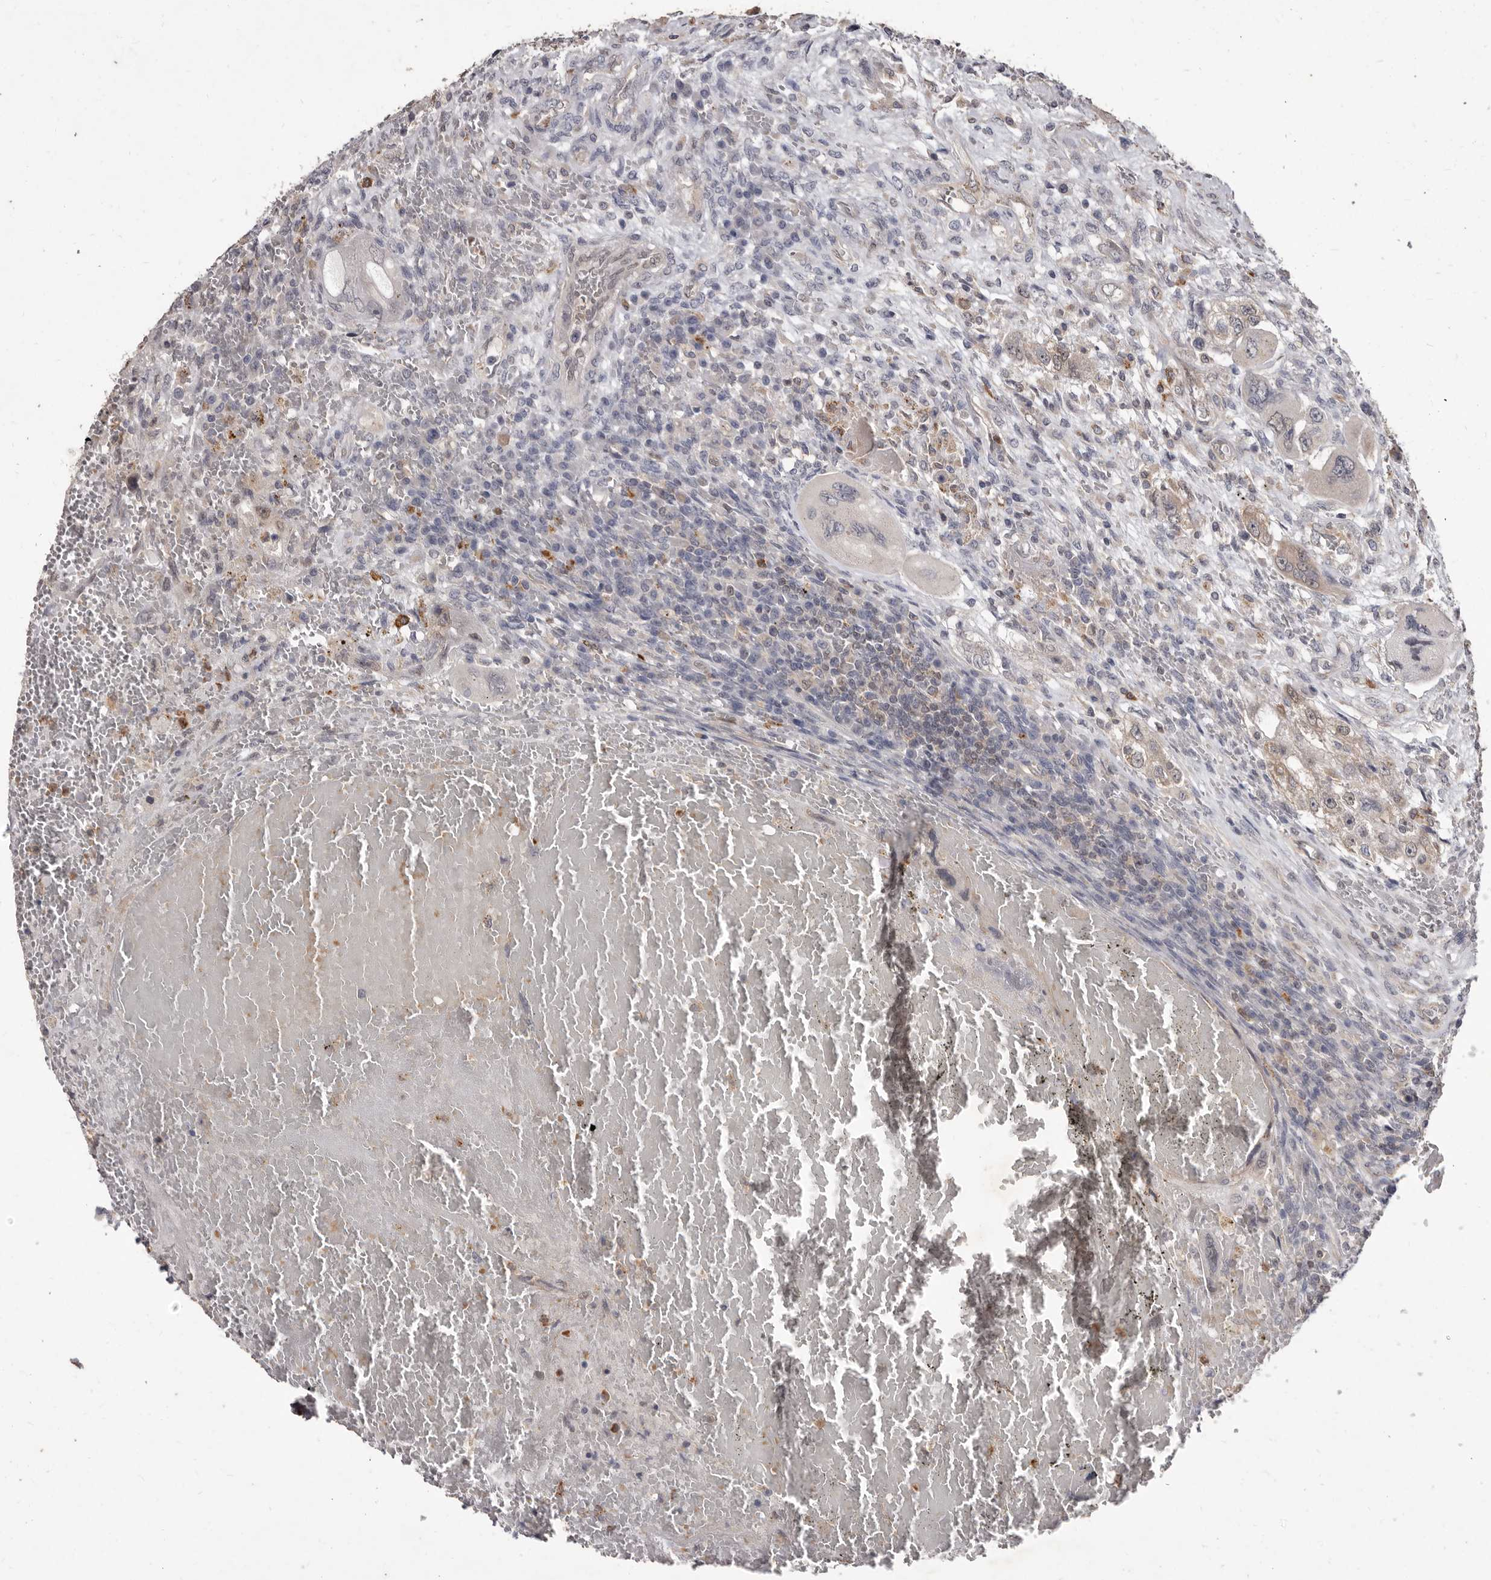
{"staining": {"intensity": "weak", "quantity": "<25%", "location": "cytoplasmic/membranous"}, "tissue": "testis cancer", "cell_type": "Tumor cells", "image_type": "cancer", "snomed": [{"axis": "morphology", "description": "Carcinoma, Embryonal, NOS"}, {"axis": "topography", "description": "Testis"}], "caption": "IHC photomicrograph of human embryonal carcinoma (testis) stained for a protein (brown), which demonstrates no positivity in tumor cells. (Brightfield microscopy of DAB (3,3'-diaminobenzidine) IHC at high magnification).", "gene": "ACLY", "patient": {"sex": "male", "age": 26}}